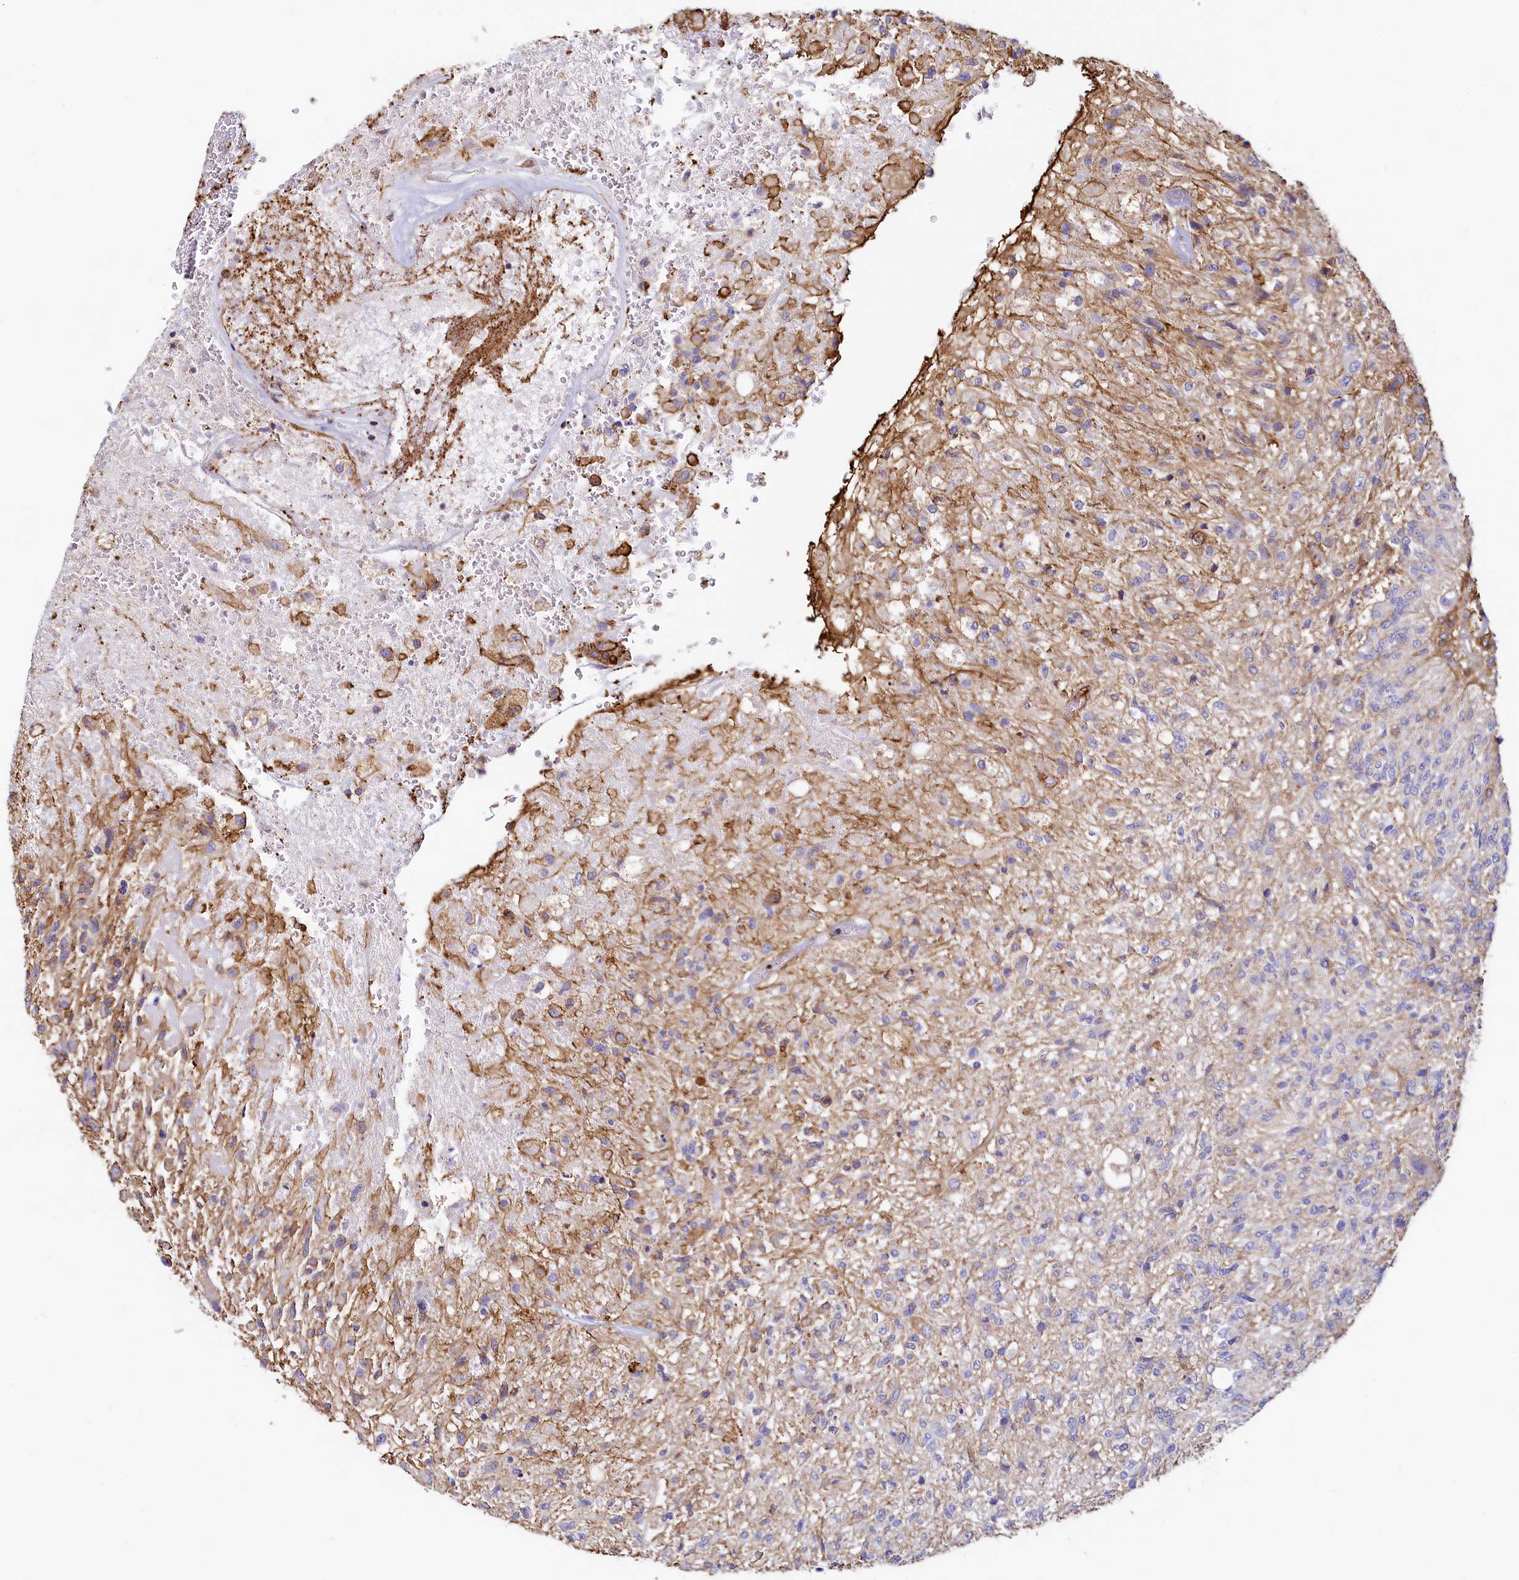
{"staining": {"intensity": "weak", "quantity": "<25%", "location": "cytoplasmic/membranous"}, "tissue": "glioma", "cell_type": "Tumor cells", "image_type": "cancer", "snomed": [{"axis": "morphology", "description": "Glioma, malignant, High grade"}, {"axis": "topography", "description": "Brain"}], "caption": "Immunohistochemical staining of malignant high-grade glioma shows no significant expression in tumor cells.", "gene": "THBS1", "patient": {"sex": "male", "age": 56}}